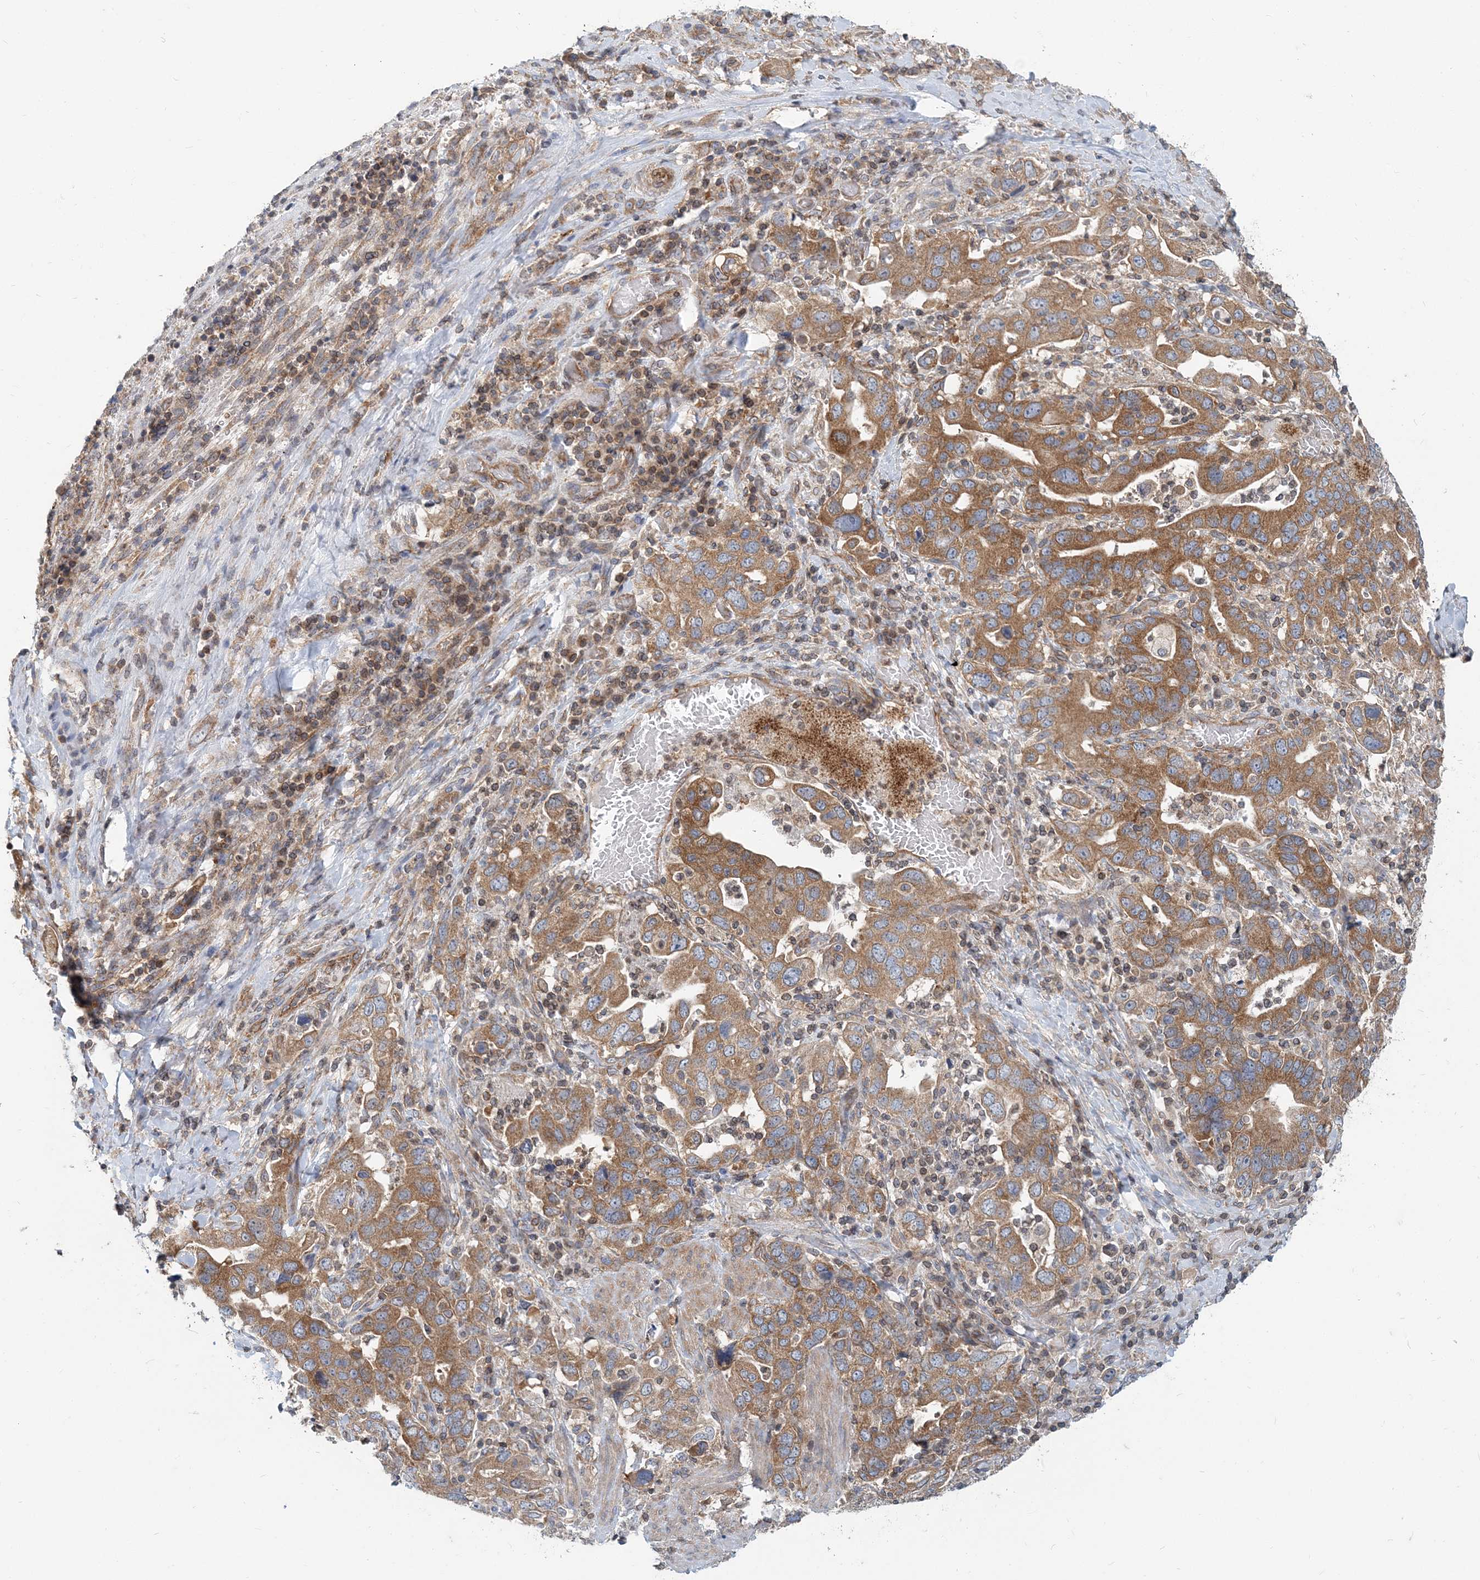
{"staining": {"intensity": "moderate", "quantity": ">75%", "location": "cytoplasmic/membranous"}, "tissue": "stomach cancer", "cell_type": "Tumor cells", "image_type": "cancer", "snomed": [{"axis": "morphology", "description": "Adenocarcinoma, NOS"}, {"axis": "topography", "description": "Stomach, upper"}], "caption": "This image demonstrates immunohistochemistry staining of human stomach cancer, with medium moderate cytoplasmic/membranous positivity in approximately >75% of tumor cells.", "gene": "MOB4", "patient": {"sex": "male", "age": 62}}